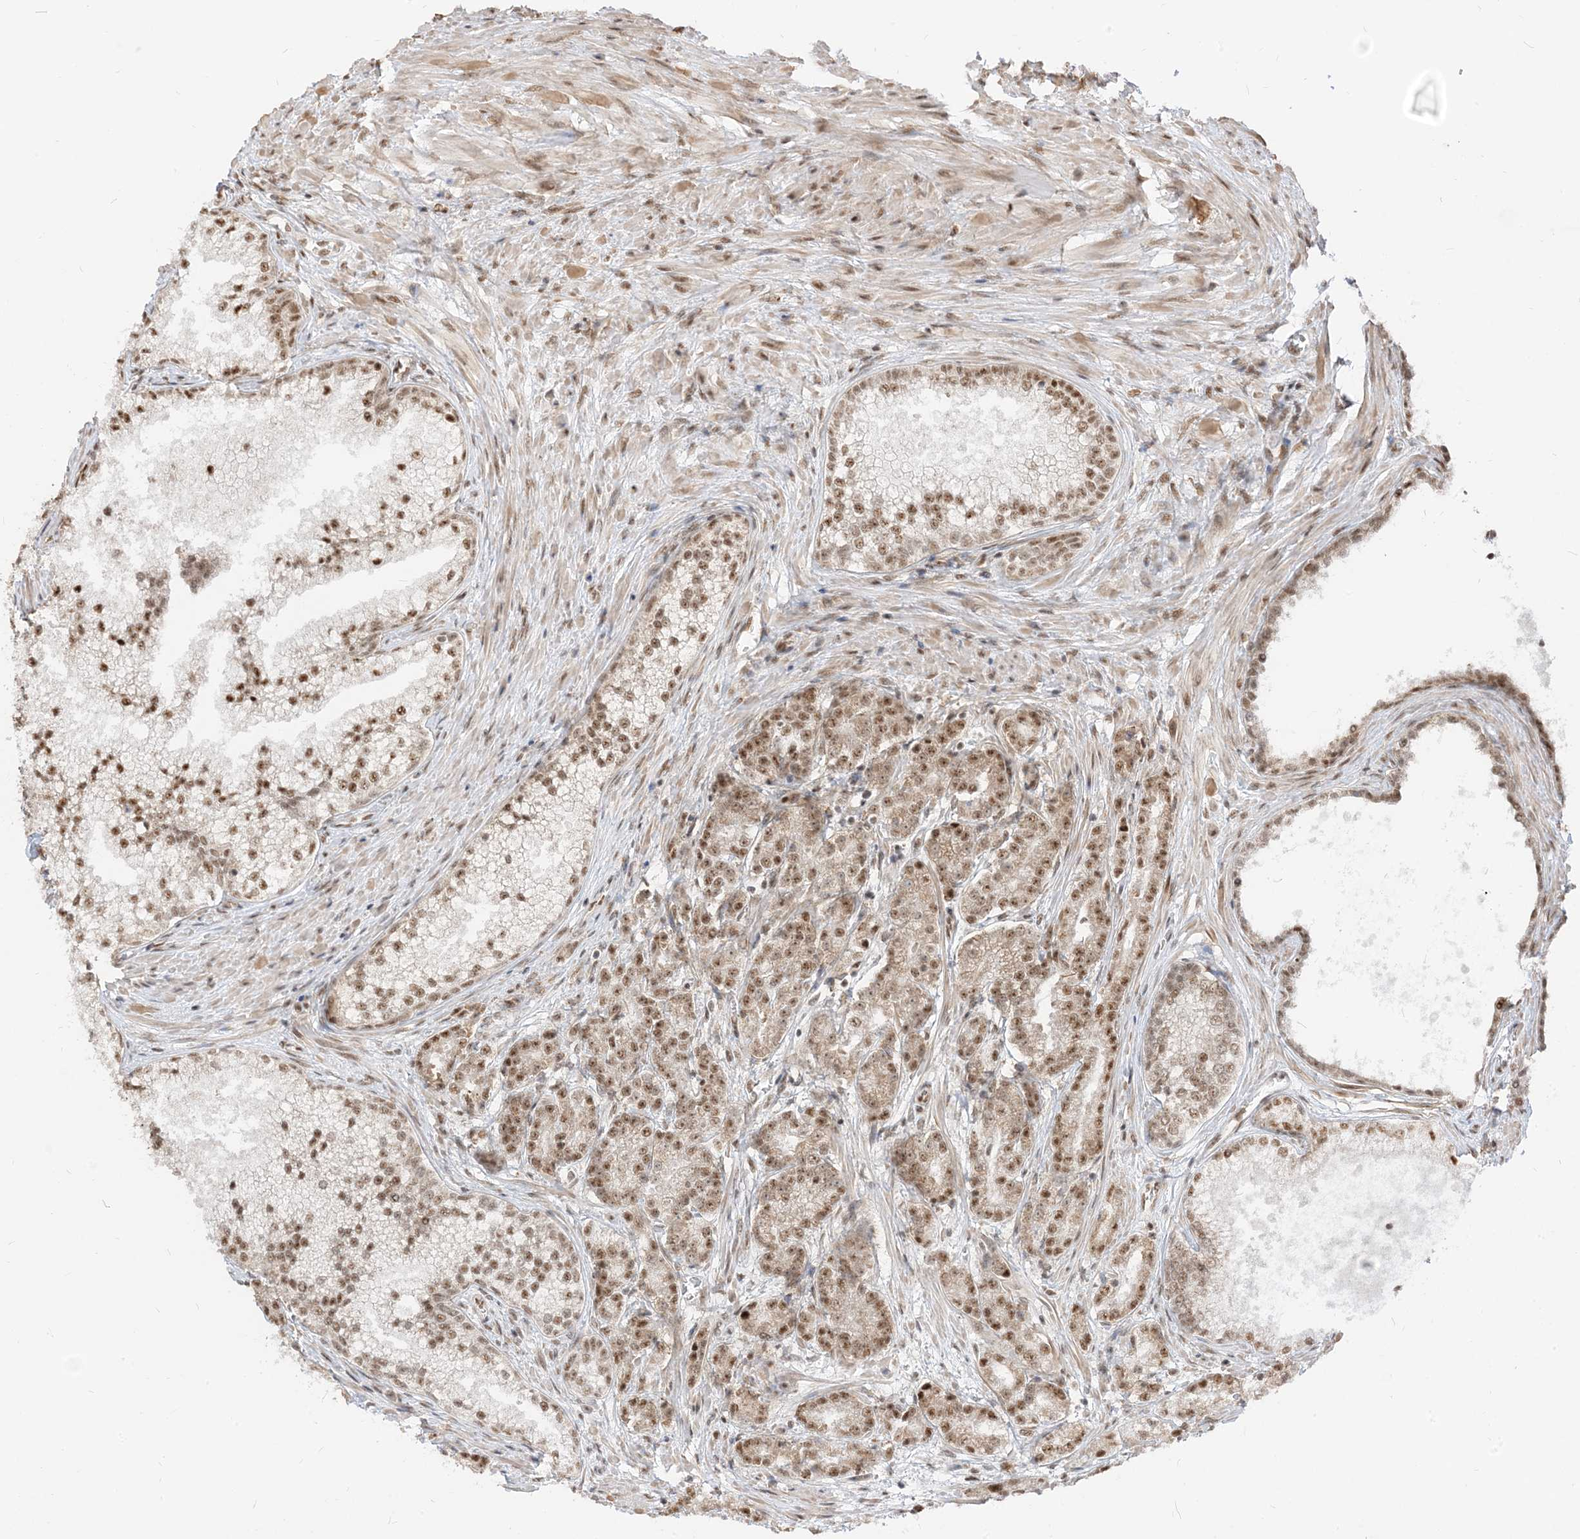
{"staining": {"intensity": "moderate", "quantity": ">75%", "location": "nuclear"}, "tissue": "prostate cancer", "cell_type": "Tumor cells", "image_type": "cancer", "snomed": [{"axis": "morphology", "description": "Adenocarcinoma, High grade"}, {"axis": "topography", "description": "Prostate"}], "caption": "Immunohistochemical staining of prostate cancer demonstrates medium levels of moderate nuclear protein positivity in approximately >75% of tumor cells. Nuclei are stained in blue.", "gene": "ARGLU1", "patient": {"sex": "male", "age": 69}}